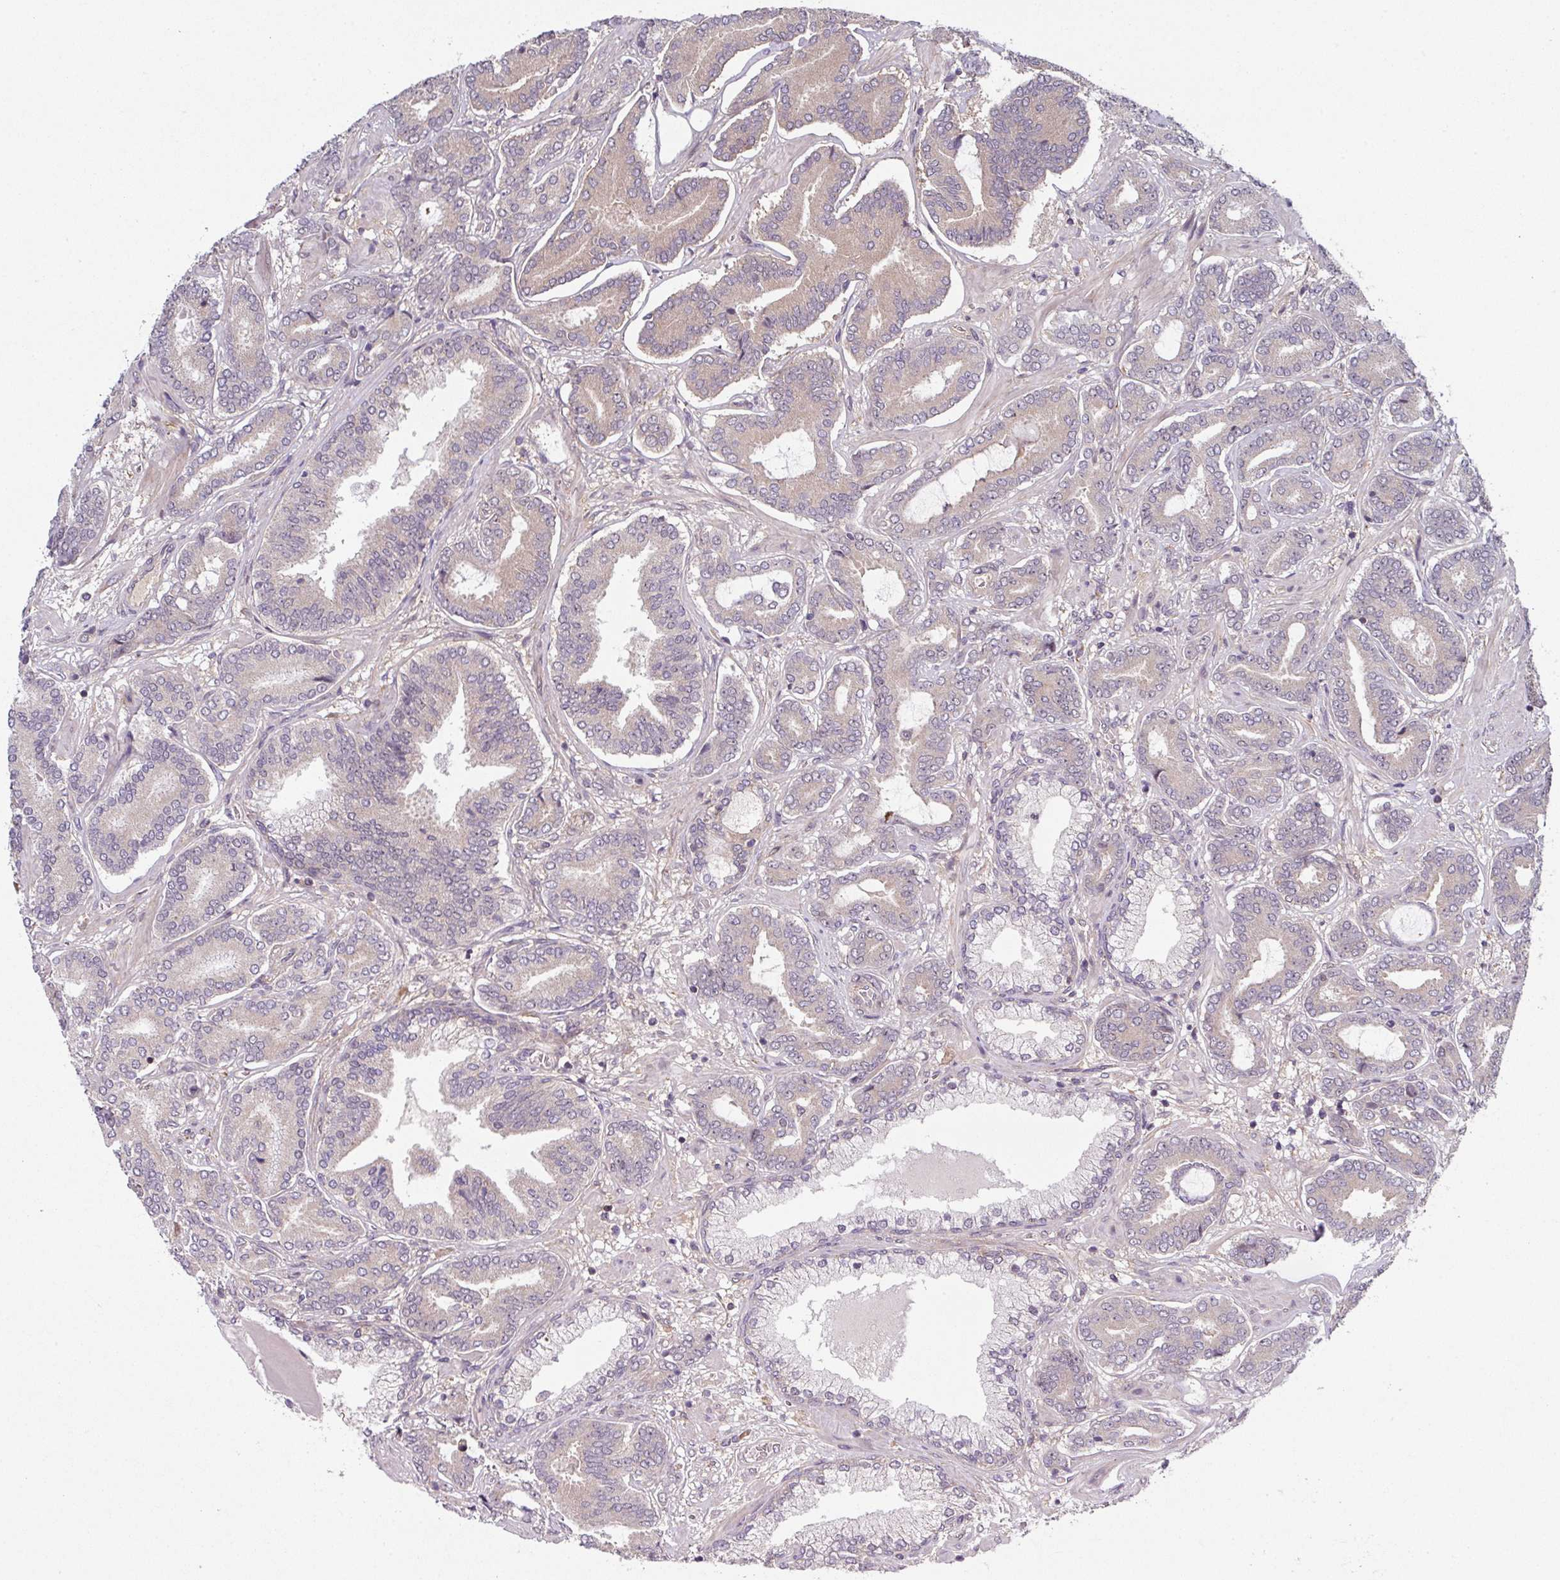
{"staining": {"intensity": "negative", "quantity": "none", "location": "none"}, "tissue": "prostate cancer", "cell_type": "Tumor cells", "image_type": "cancer", "snomed": [{"axis": "morphology", "description": "Adenocarcinoma, Low grade"}, {"axis": "topography", "description": "Prostate and seminal vesicle, NOS"}], "caption": "This is an IHC micrograph of prostate cancer (adenocarcinoma (low-grade)). There is no expression in tumor cells.", "gene": "CAMLG", "patient": {"sex": "male", "age": 61}}